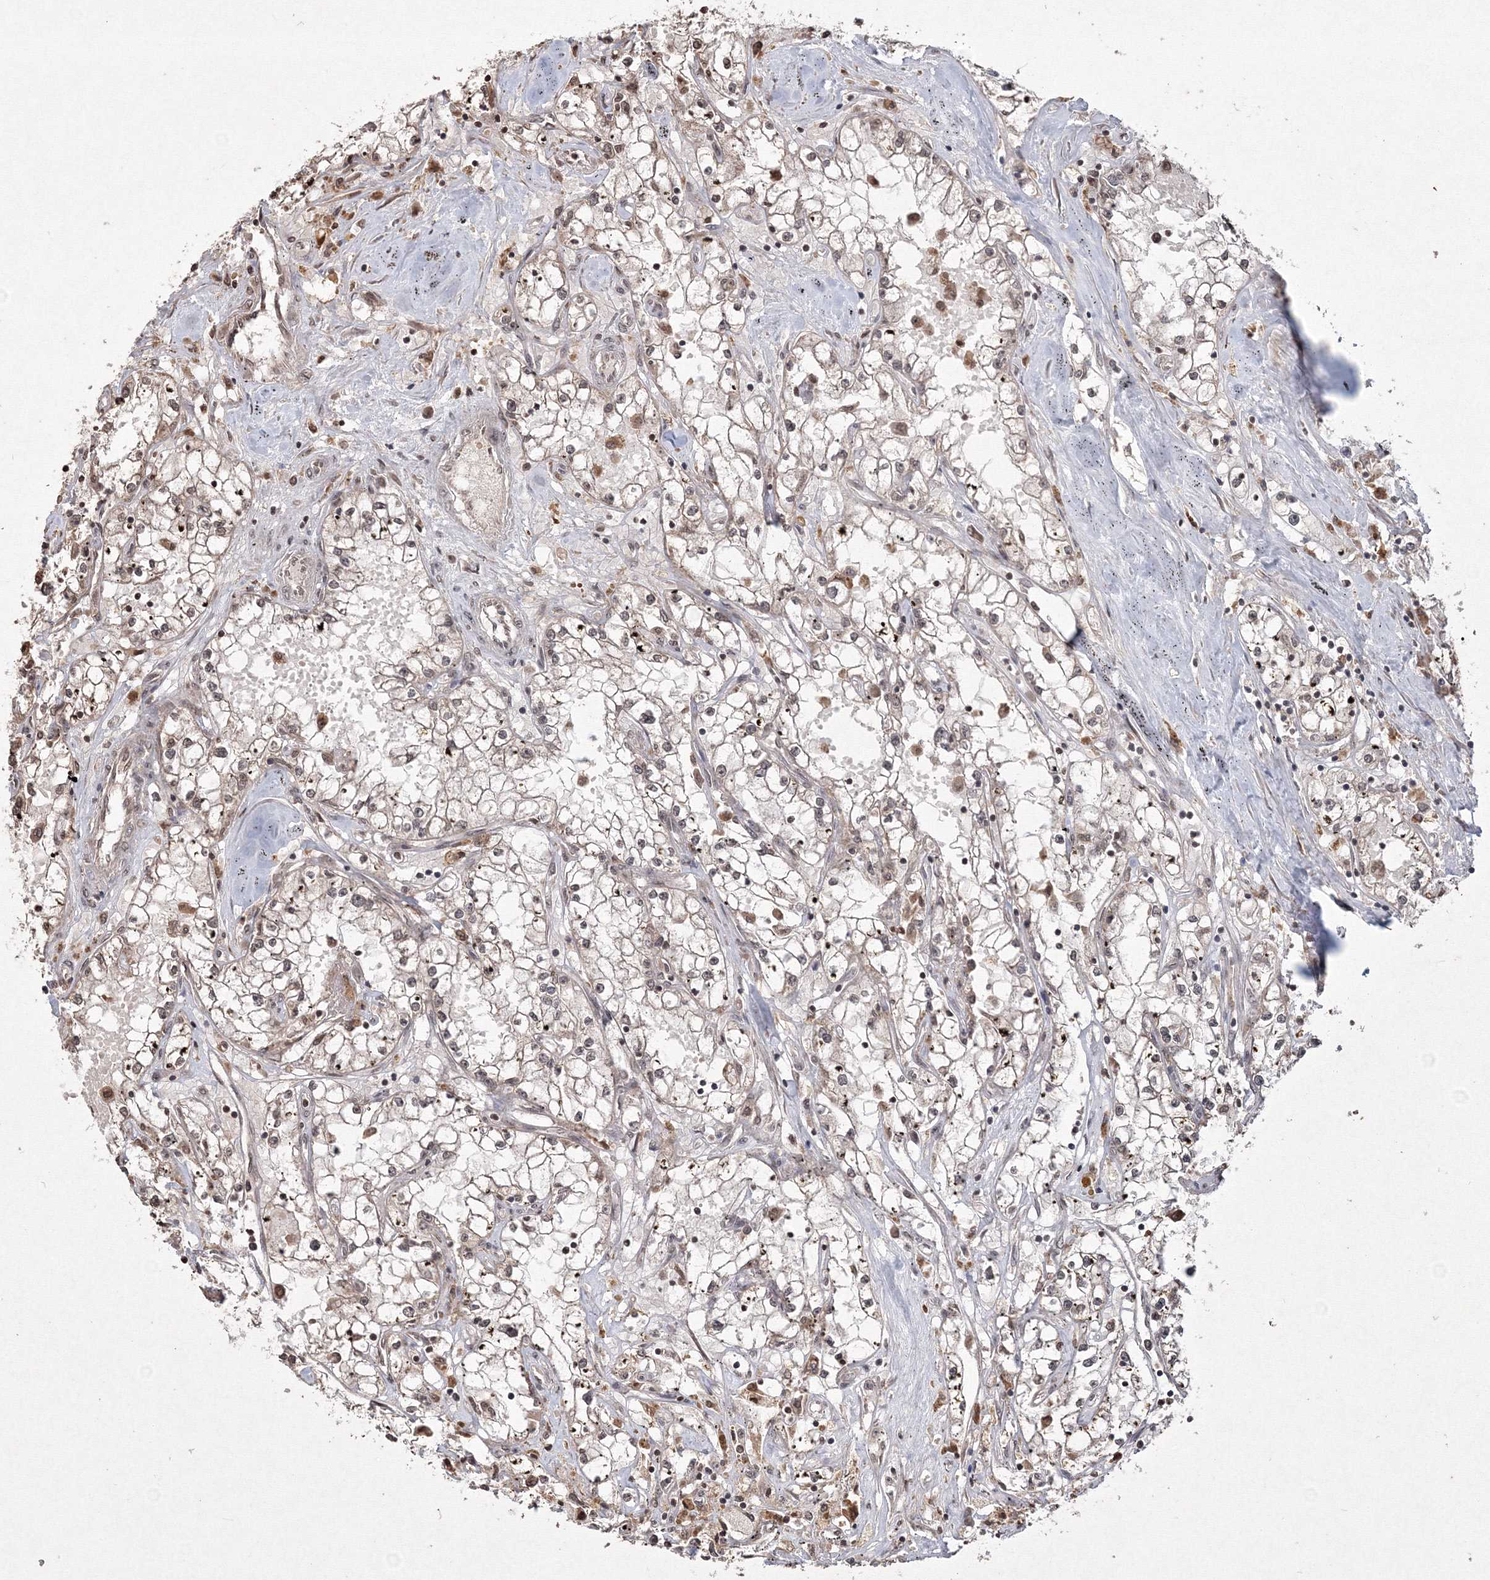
{"staining": {"intensity": "moderate", "quantity": "25%-75%", "location": "cytoplasmic/membranous,nuclear"}, "tissue": "renal cancer", "cell_type": "Tumor cells", "image_type": "cancer", "snomed": [{"axis": "morphology", "description": "Adenocarcinoma, NOS"}, {"axis": "topography", "description": "Kidney"}], "caption": "This image demonstrates immunohistochemistry (IHC) staining of human adenocarcinoma (renal), with medium moderate cytoplasmic/membranous and nuclear positivity in approximately 25%-75% of tumor cells.", "gene": "PEX13", "patient": {"sex": "male", "age": 56}}